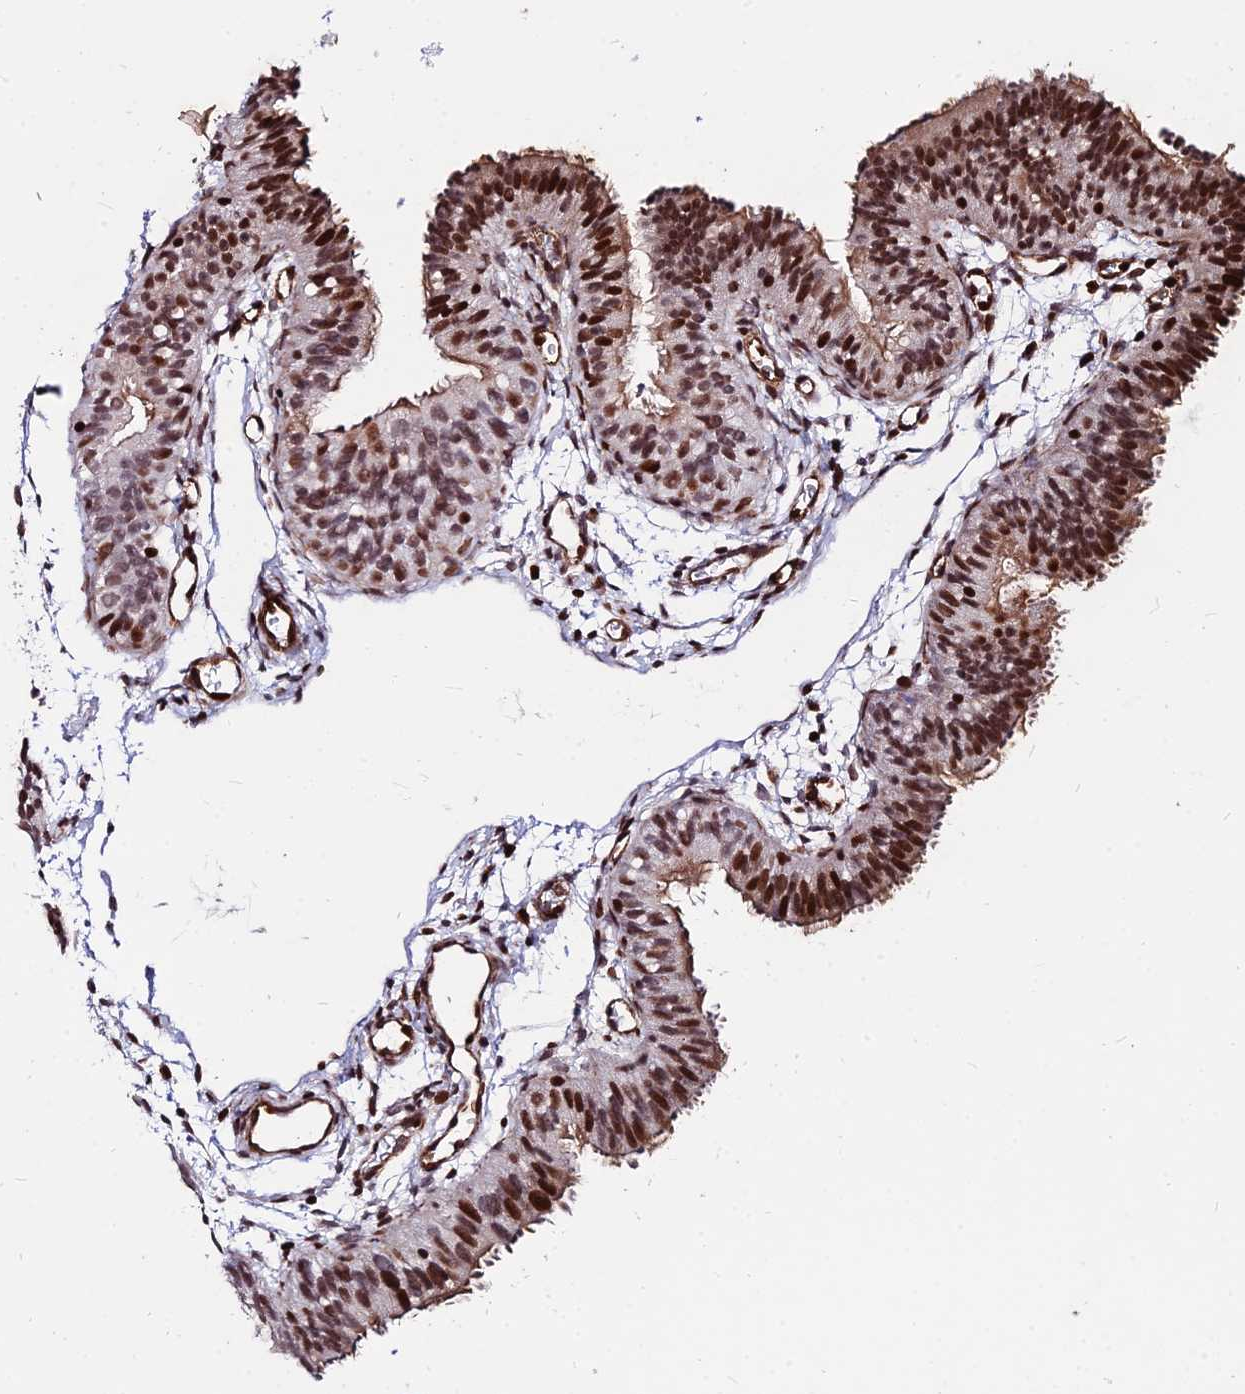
{"staining": {"intensity": "strong", "quantity": ">75%", "location": "cytoplasmic/membranous,nuclear"}, "tissue": "fallopian tube", "cell_type": "Glandular cells", "image_type": "normal", "snomed": [{"axis": "morphology", "description": "Normal tissue, NOS"}, {"axis": "topography", "description": "Fallopian tube"}], "caption": "Strong cytoplasmic/membranous,nuclear staining for a protein is identified in approximately >75% of glandular cells of unremarkable fallopian tube using immunohistochemistry (IHC).", "gene": "NYAP2", "patient": {"sex": "female", "age": 35}}